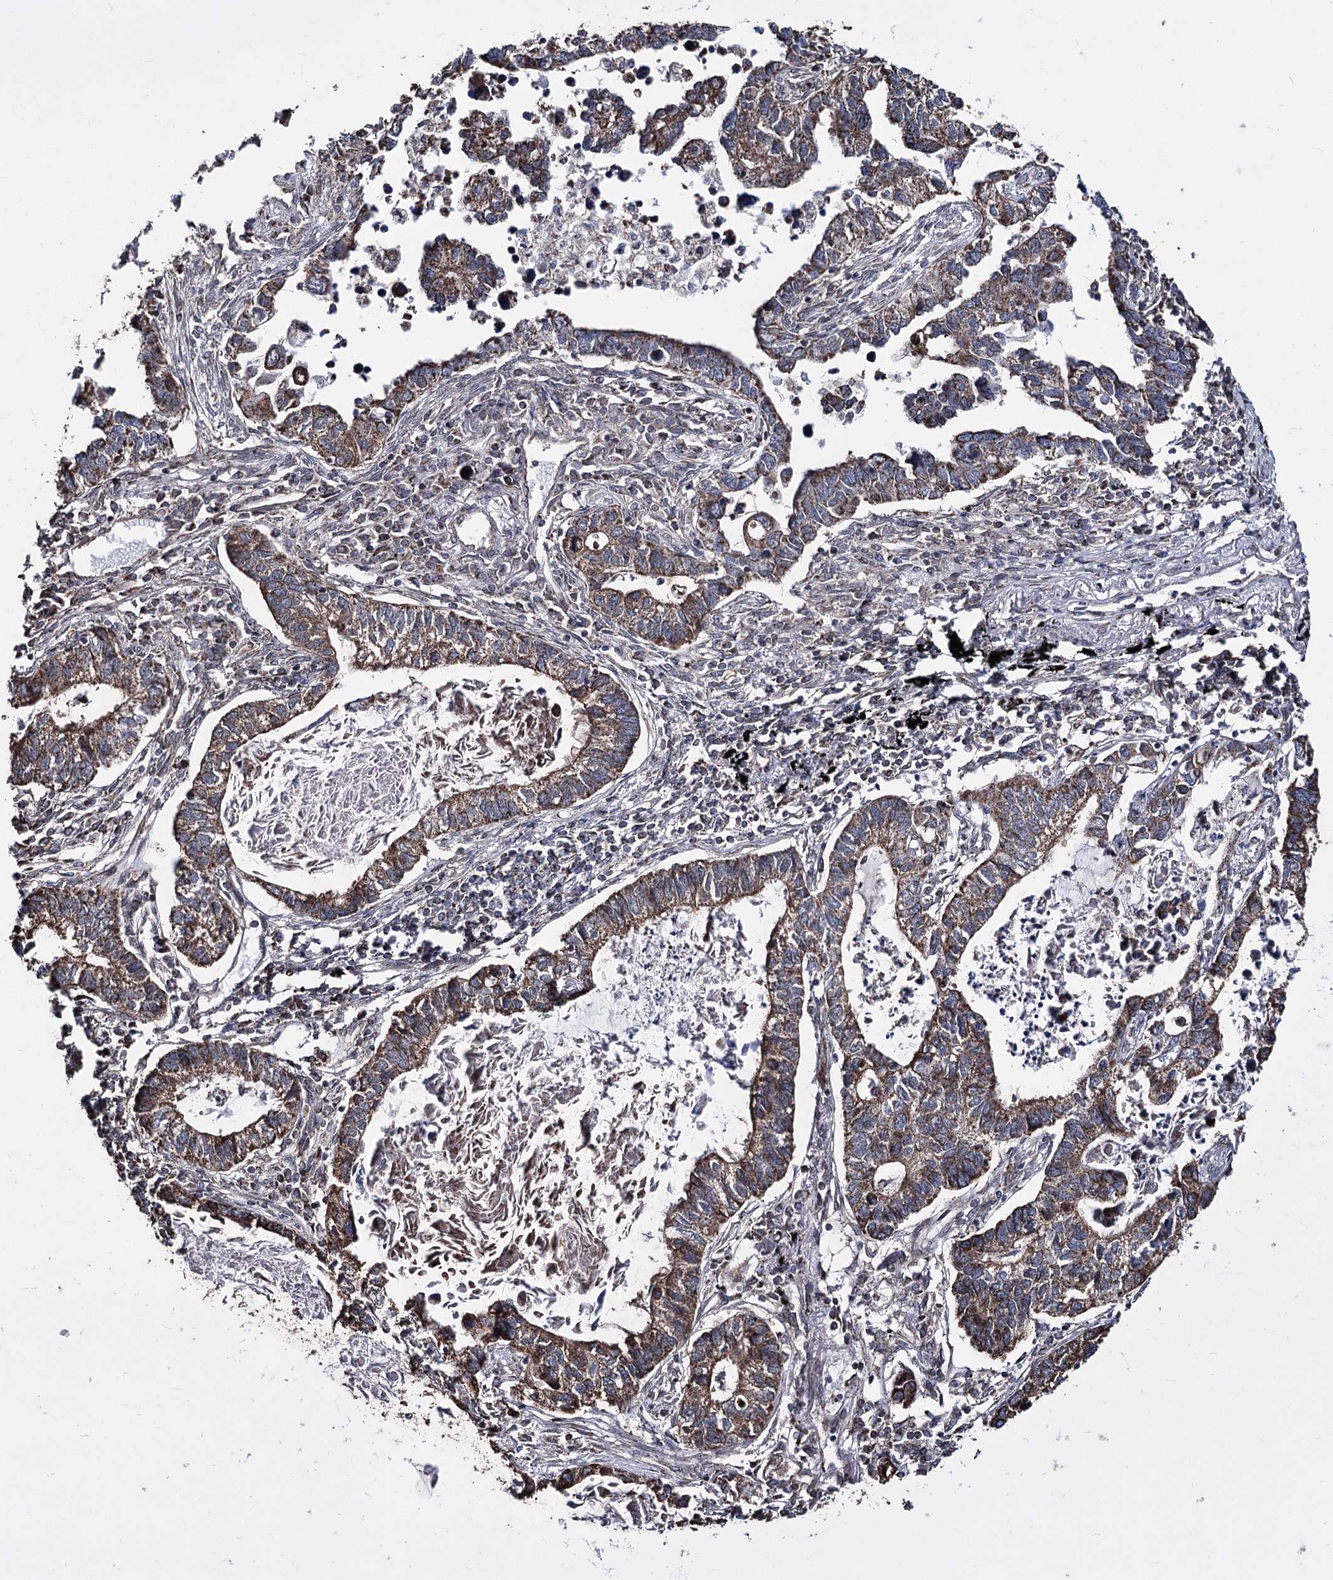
{"staining": {"intensity": "moderate", "quantity": ">75%", "location": "cytoplasmic/membranous"}, "tissue": "lung cancer", "cell_type": "Tumor cells", "image_type": "cancer", "snomed": [{"axis": "morphology", "description": "Adenocarcinoma, NOS"}, {"axis": "topography", "description": "Lung"}], "caption": "Tumor cells reveal medium levels of moderate cytoplasmic/membranous positivity in about >75% of cells in human lung cancer (adenocarcinoma). Immunohistochemistry (ihc) stains the protein of interest in brown and the nuclei are stained blue.", "gene": "CREB3L4", "patient": {"sex": "male", "age": 67}}